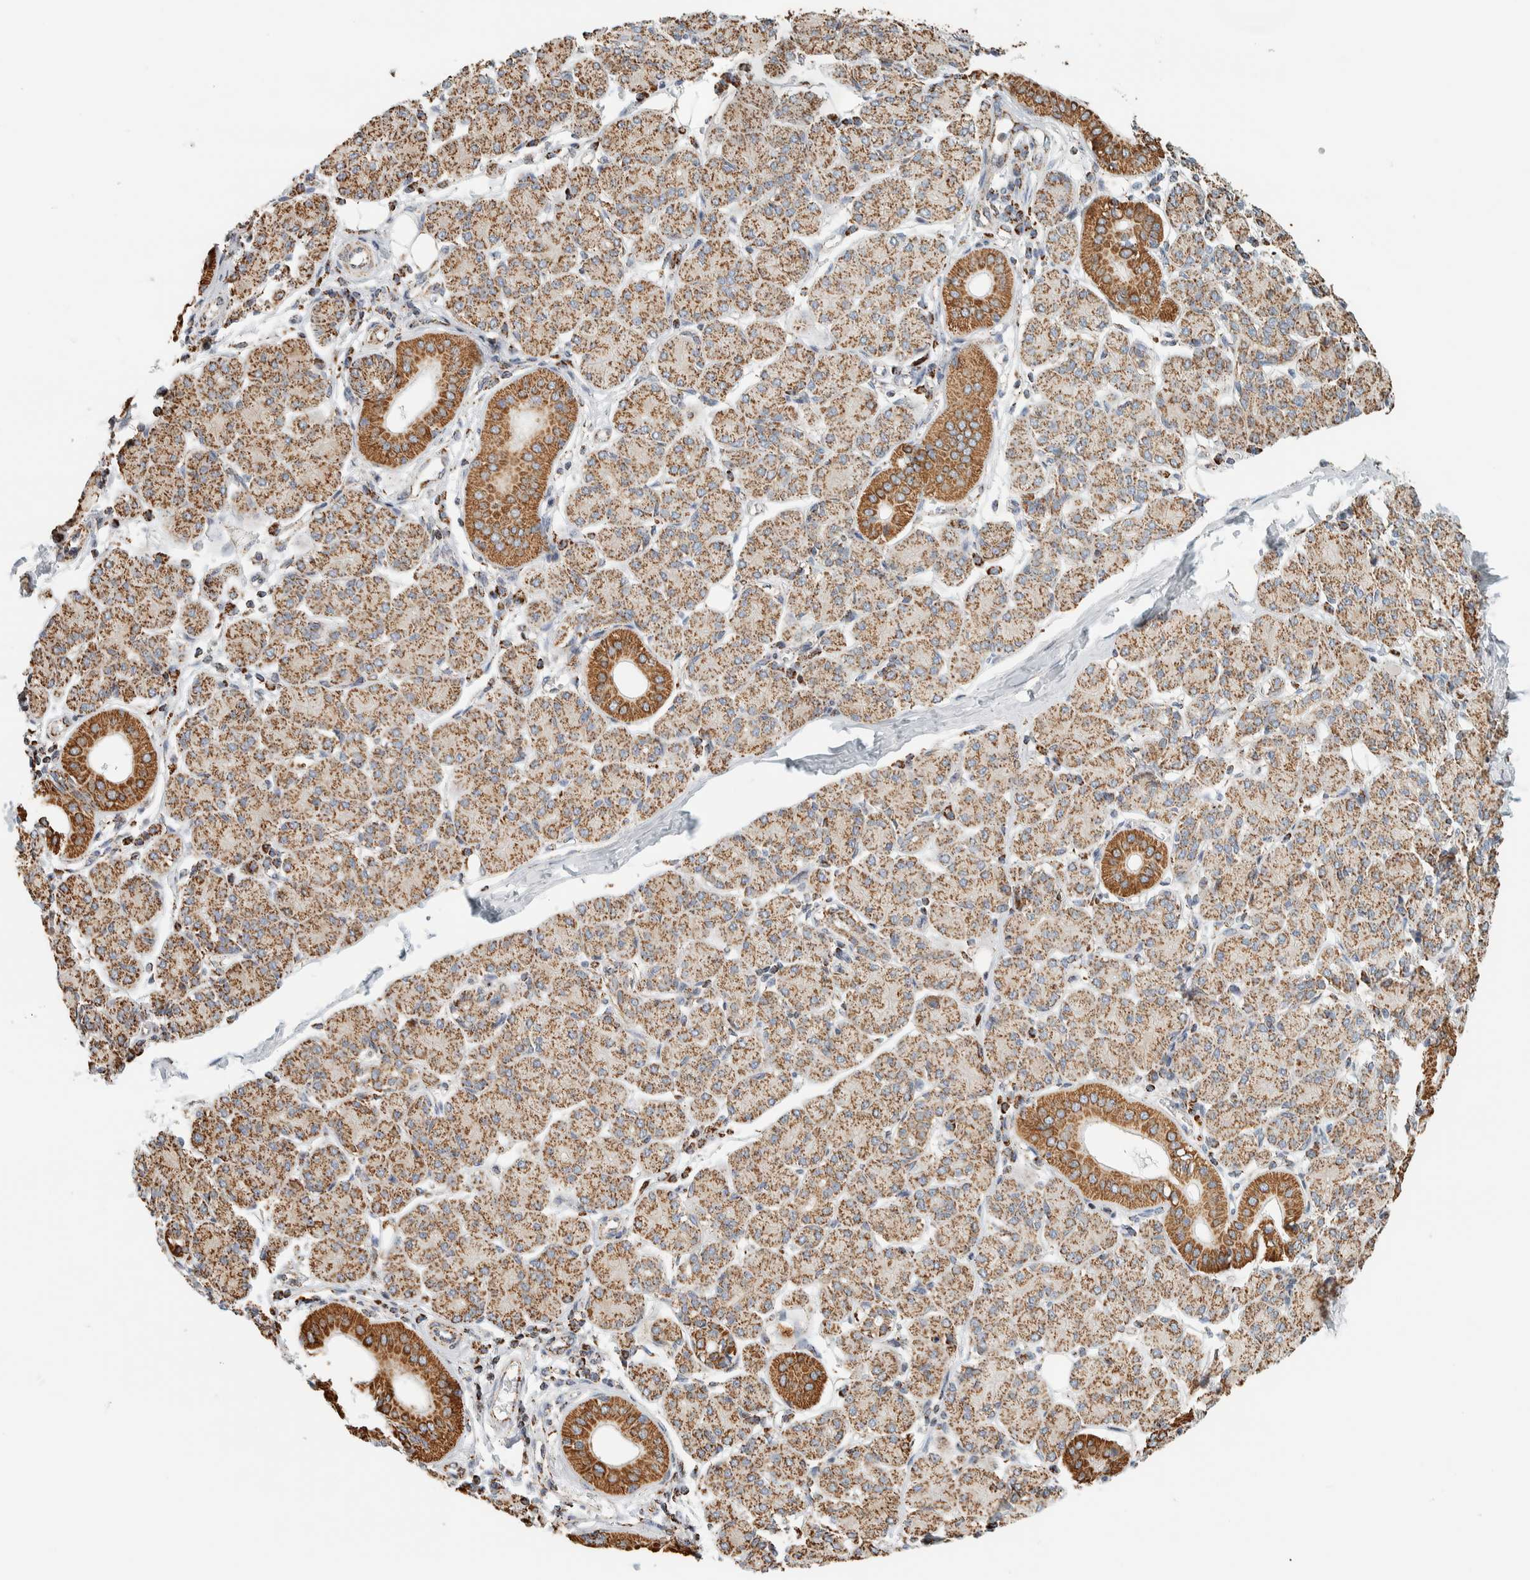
{"staining": {"intensity": "moderate", "quantity": ">75%", "location": "cytoplasmic/membranous"}, "tissue": "salivary gland", "cell_type": "Glandular cells", "image_type": "normal", "snomed": [{"axis": "morphology", "description": "Normal tissue, NOS"}, {"axis": "morphology", "description": "Inflammation, NOS"}, {"axis": "topography", "description": "Lymph node"}, {"axis": "topography", "description": "Salivary gland"}], "caption": "DAB (3,3'-diaminobenzidine) immunohistochemical staining of benign salivary gland shows moderate cytoplasmic/membranous protein expression in about >75% of glandular cells.", "gene": "ZNF454", "patient": {"sex": "male", "age": 3}}